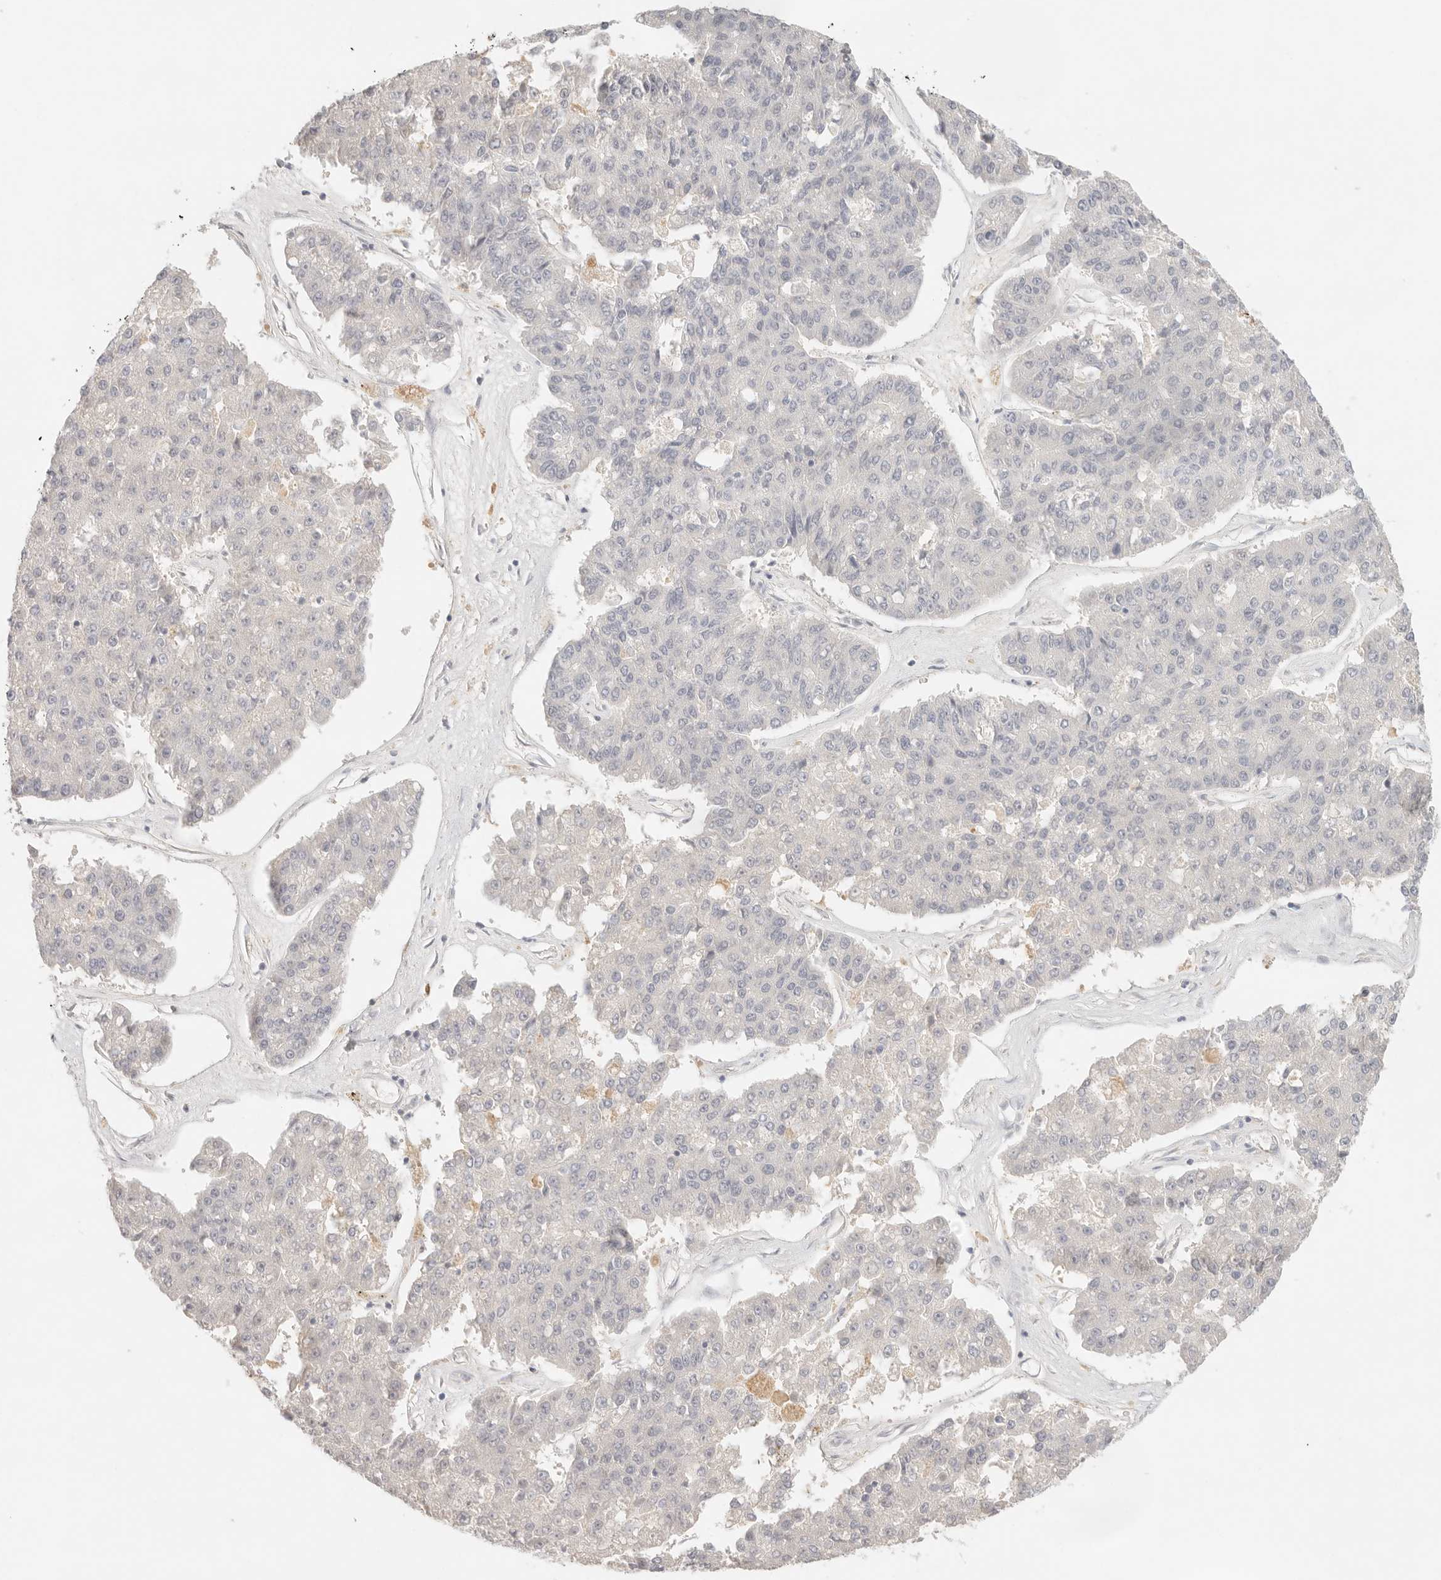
{"staining": {"intensity": "negative", "quantity": "none", "location": "none"}, "tissue": "pancreatic cancer", "cell_type": "Tumor cells", "image_type": "cancer", "snomed": [{"axis": "morphology", "description": "Adenocarcinoma, NOS"}, {"axis": "topography", "description": "Pancreas"}], "caption": "Human pancreatic cancer stained for a protein using IHC demonstrates no positivity in tumor cells.", "gene": "SPHK1", "patient": {"sex": "male", "age": 50}}